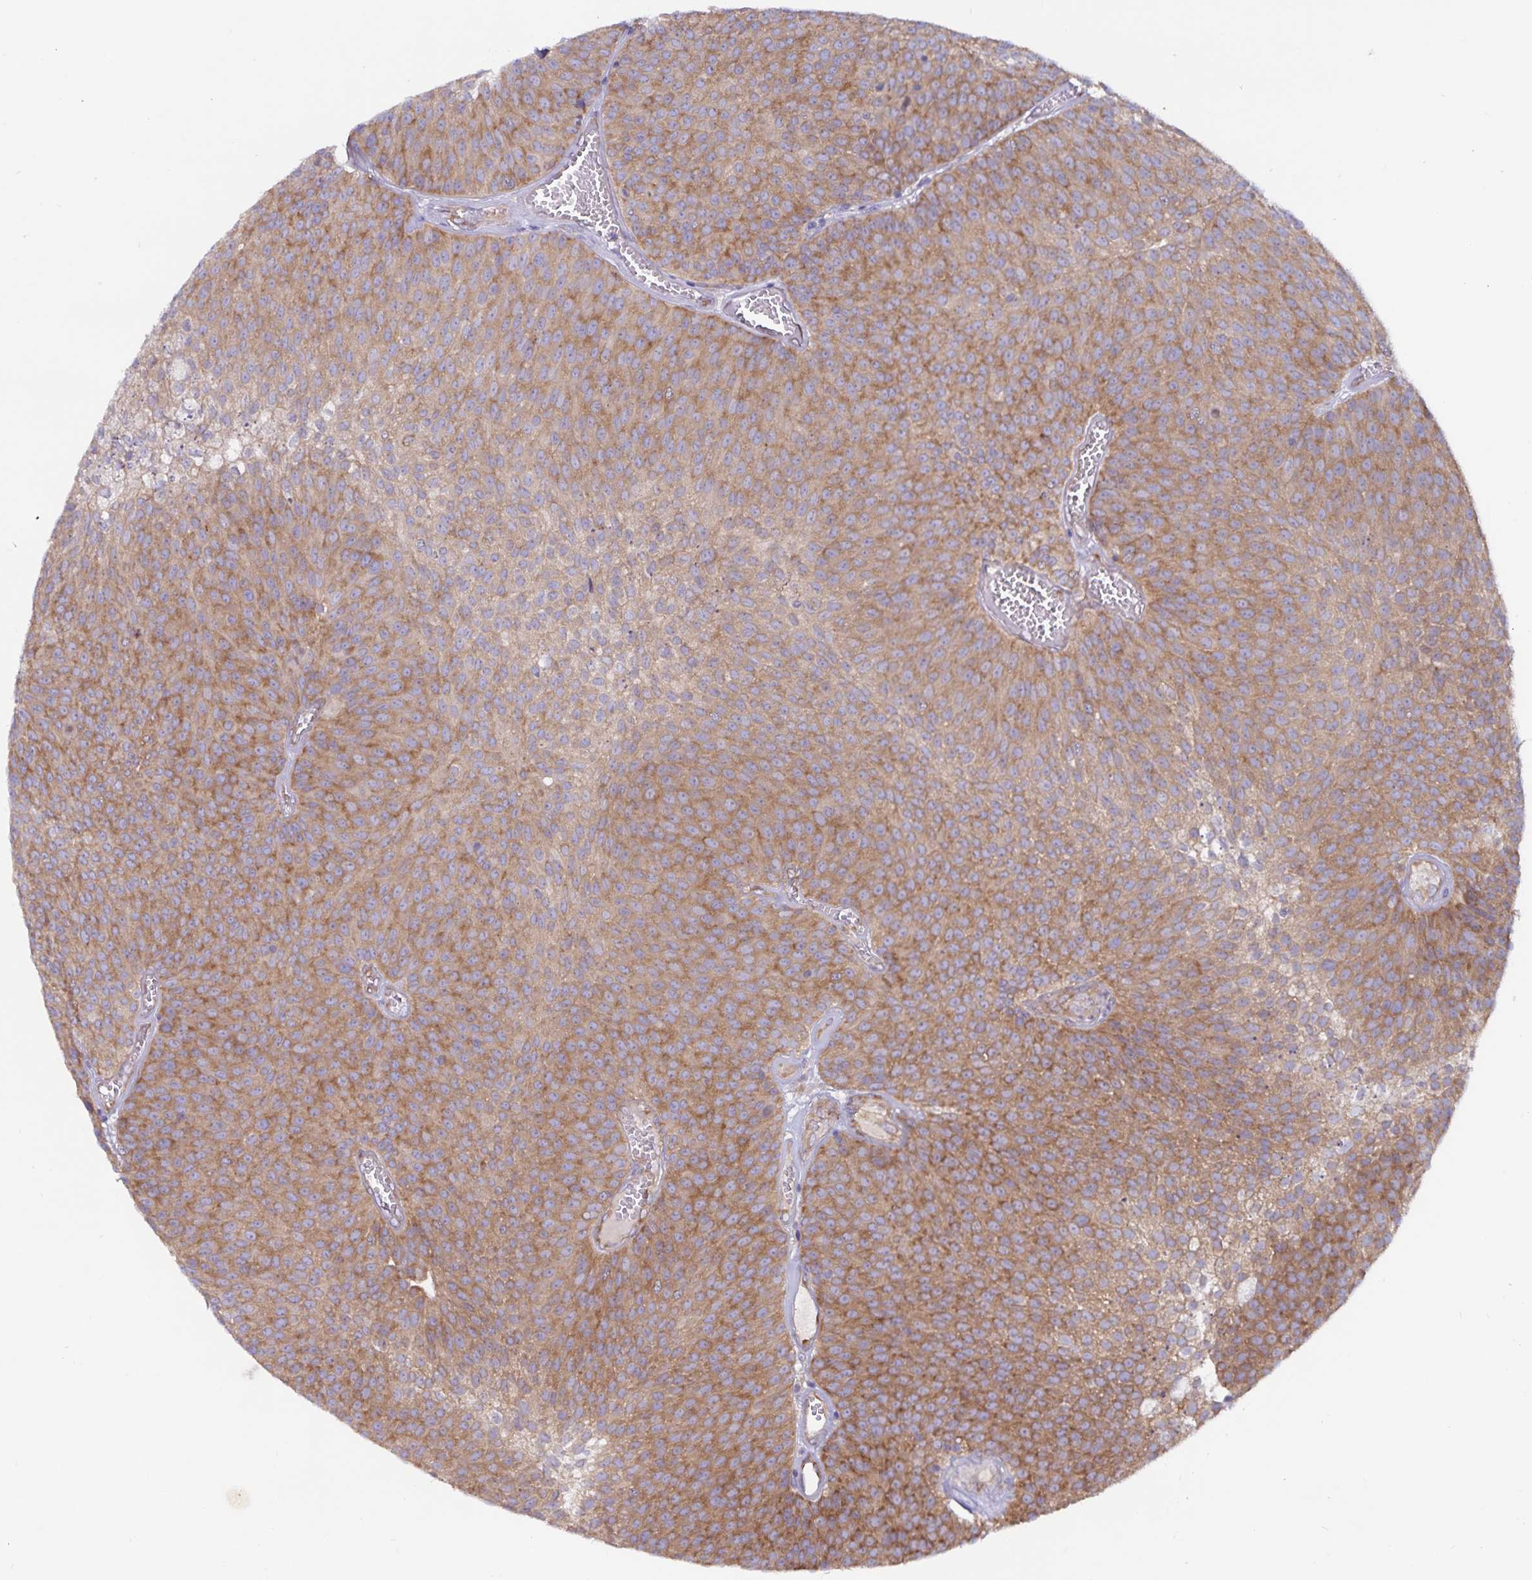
{"staining": {"intensity": "moderate", "quantity": ">75%", "location": "cytoplasmic/membranous"}, "tissue": "urothelial cancer", "cell_type": "Tumor cells", "image_type": "cancer", "snomed": [{"axis": "morphology", "description": "Urothelial carcinoma, Low grade"}, {"axis": "topography", "description": "Urinary bladder"}], "caption": "This micrograph demonstrates immunohistochemistry (IHC) staining of urothelial cancer, with medium moderate cytoplasmic/membranous staining in about >75% of tumor cells.", "gene": "FAM120A", "patient": {"sex": "female", "age": 79}}